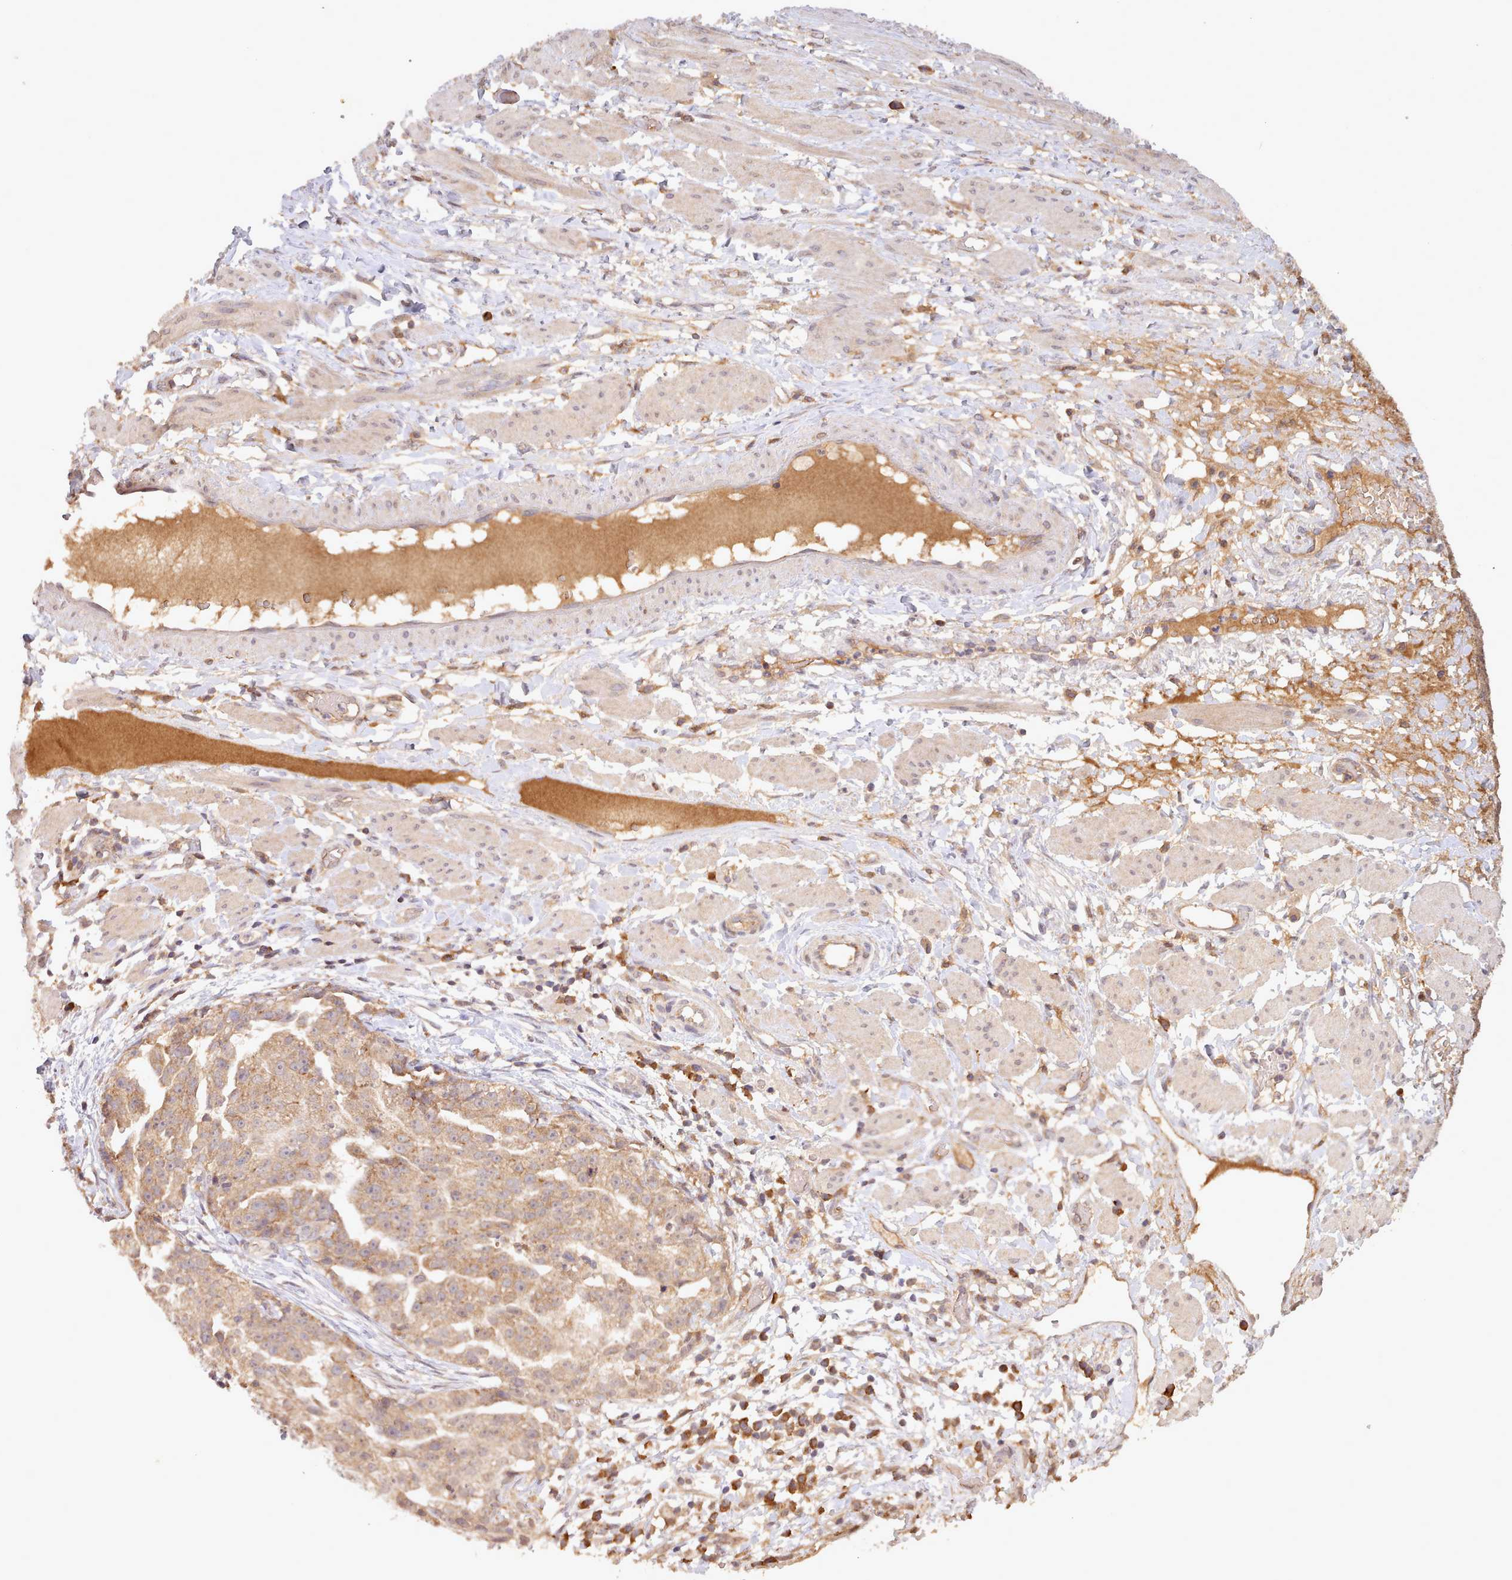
{"staining": {"intensity": "moderate", "quantity": ">75%", "location": "cytoplasmic/membranous"}, "tissue": "ovarian cancer", "cell_type": "Tumor cells", "image_type": "cancer", "snomed": [{"axis": "morphology", "description": "Cystadenocarcinoma, serous, NOS"}, {"axis": "topography", "description": "Ovary"}], "caption": "The micrograph displays immunohistochemical staining of serous cystadenocarcinoma (ovarian). There is moderate cytoplasmic/membranous positivity is seen in approximately >75% of tumor cells. (DAB (3,3'-diaminobenzidine) IHC, brown staining for protein, blue staining for nuclei).", "gene": "PIP4P1", "patient": {"sex": "female", "age": 58}}